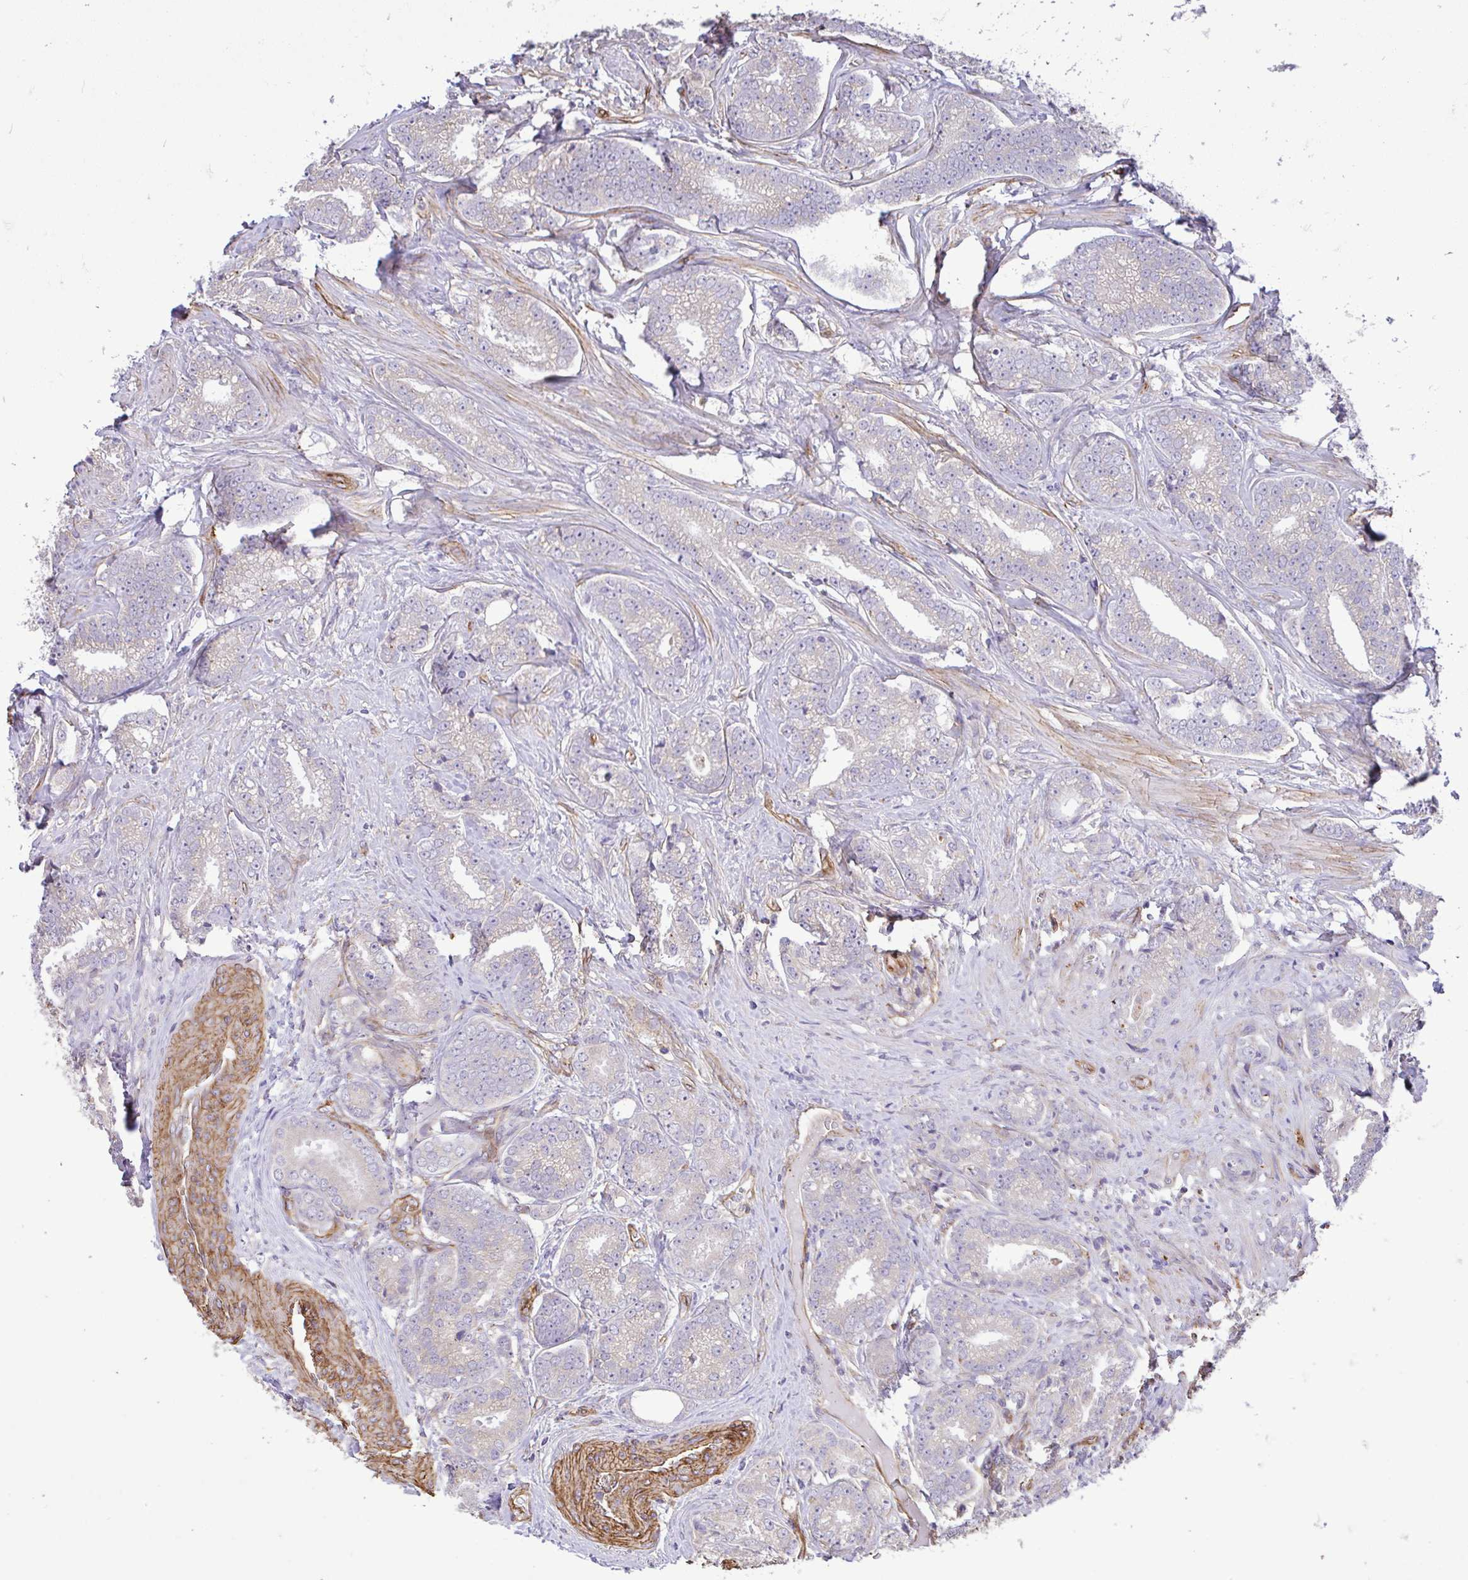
{"staining": {"intensity": "negative", "quantity": "none", "location": "none"}, "tissue": "prostate cancer", "cell_type": "Tumor cells", "image_type": "cancer", "snomed": [{"axis": "morphology", "description": "Adenocarcinoma, Low grade"}, {"axis": "topography", "description": "Prostate"}], "caption": "IHC of prostate cancer exhibits no staining in tumor cells.", "gene": "PTPRK", "patient": {"sex": "male", "age": 63}}